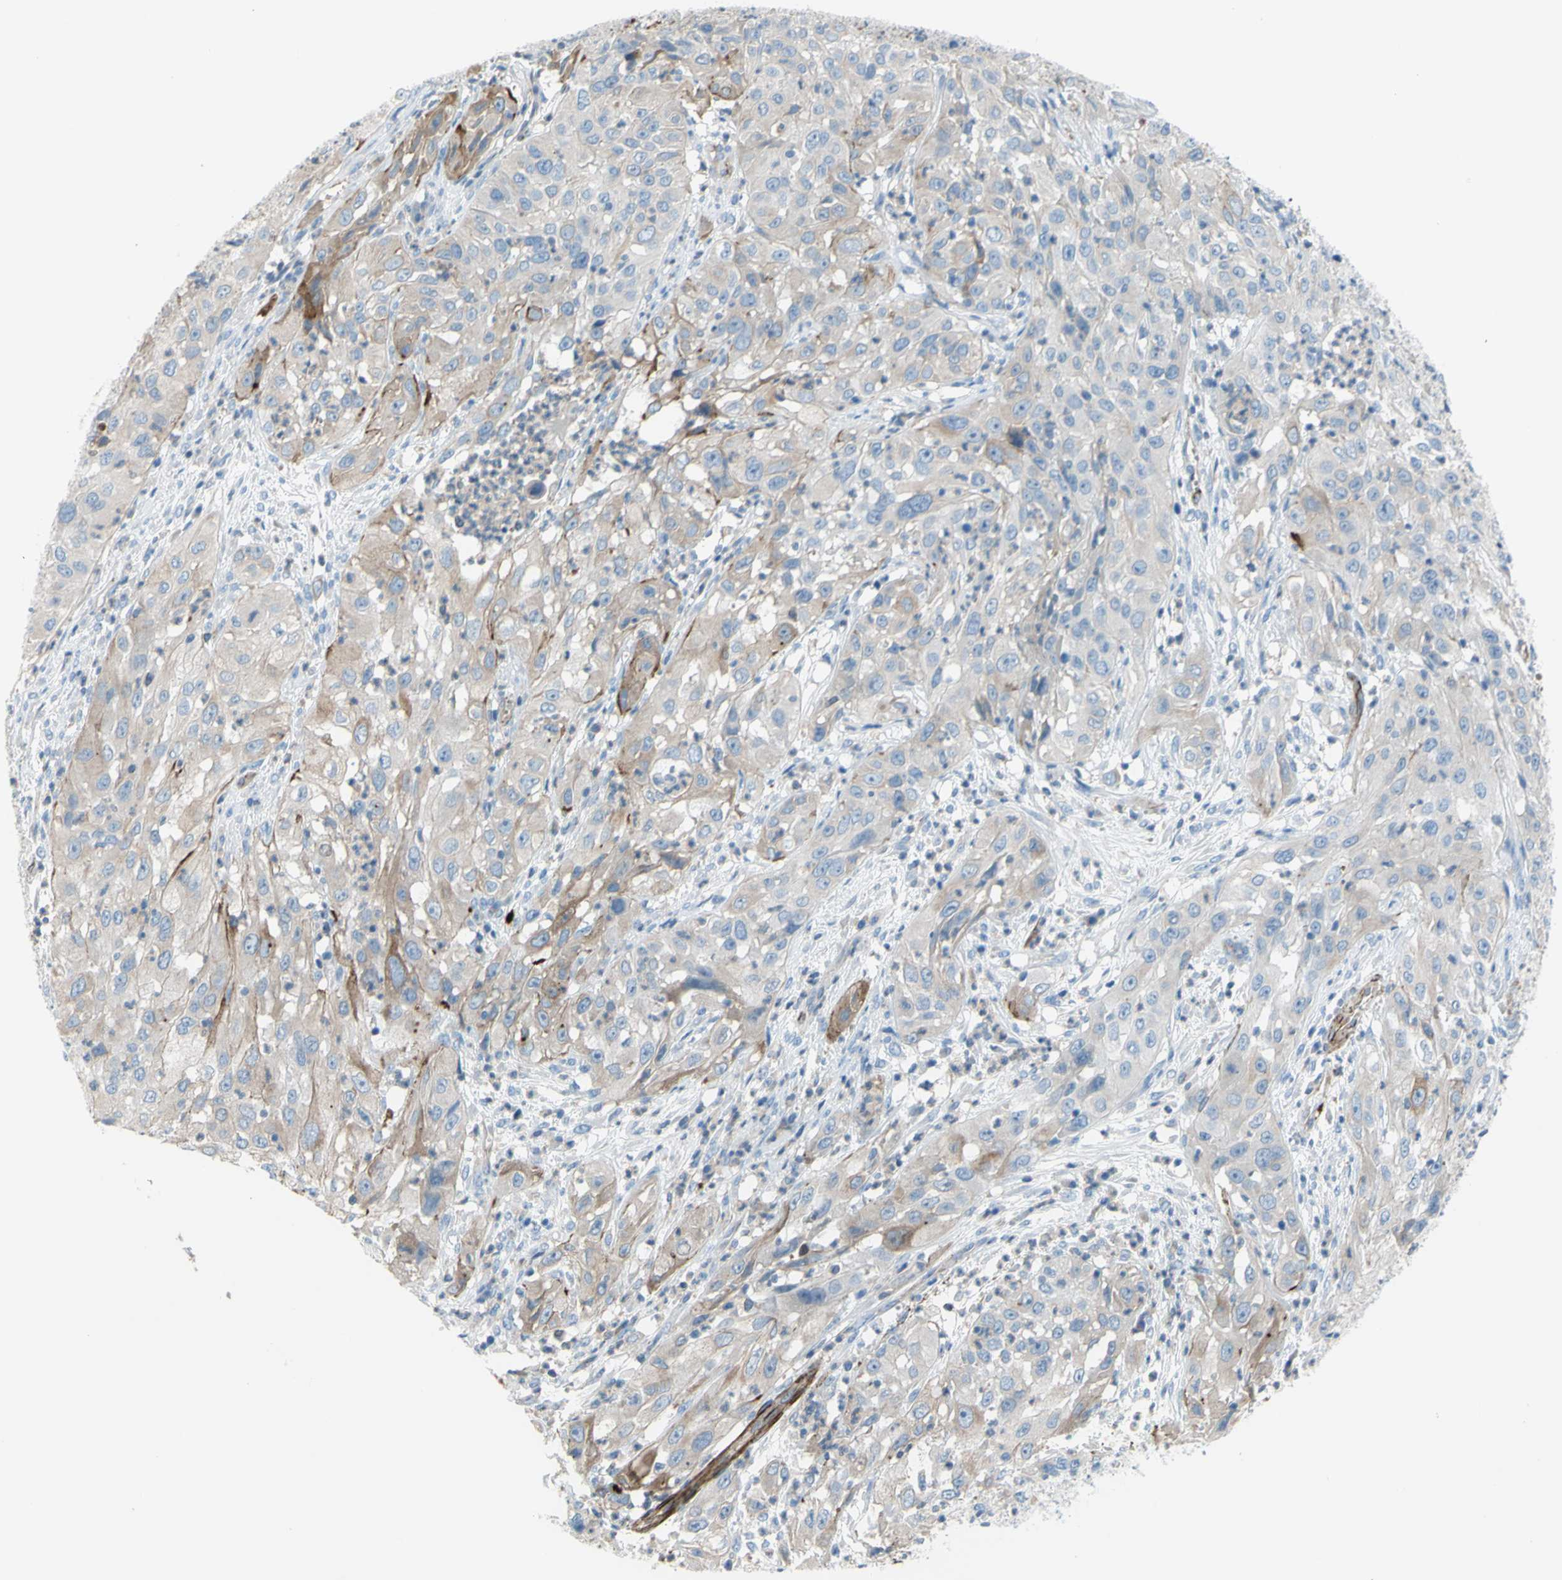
{"staining": {"intensity": "weak", "quantity": "25%-75%", "location": "cytoplasmic/membranous"}, "tissue": "cervical cancer", "cell_type": "Tumor cells", "image_type": "cancer", "snomed": [{"axis": "morphology", "description": "Squamous cell carcinoma, NOS"}, {"axis": "topography", "description": "Cervix"}], "caption": "IHC of human cervical squamous cell carcinoma reveals low levels of weak cytoplasmic/membranous staining in approximately 25%-75% of tumor cells. The staining was performed using DAB (3,3'-diaminobenzidine) to visualize the protein expression in brown, while the nuclei were stained in blue with hematoxylin (Magnification: 20x).", "gene": "PRRG2", "patient": {"sex": "female", "age": 32}}